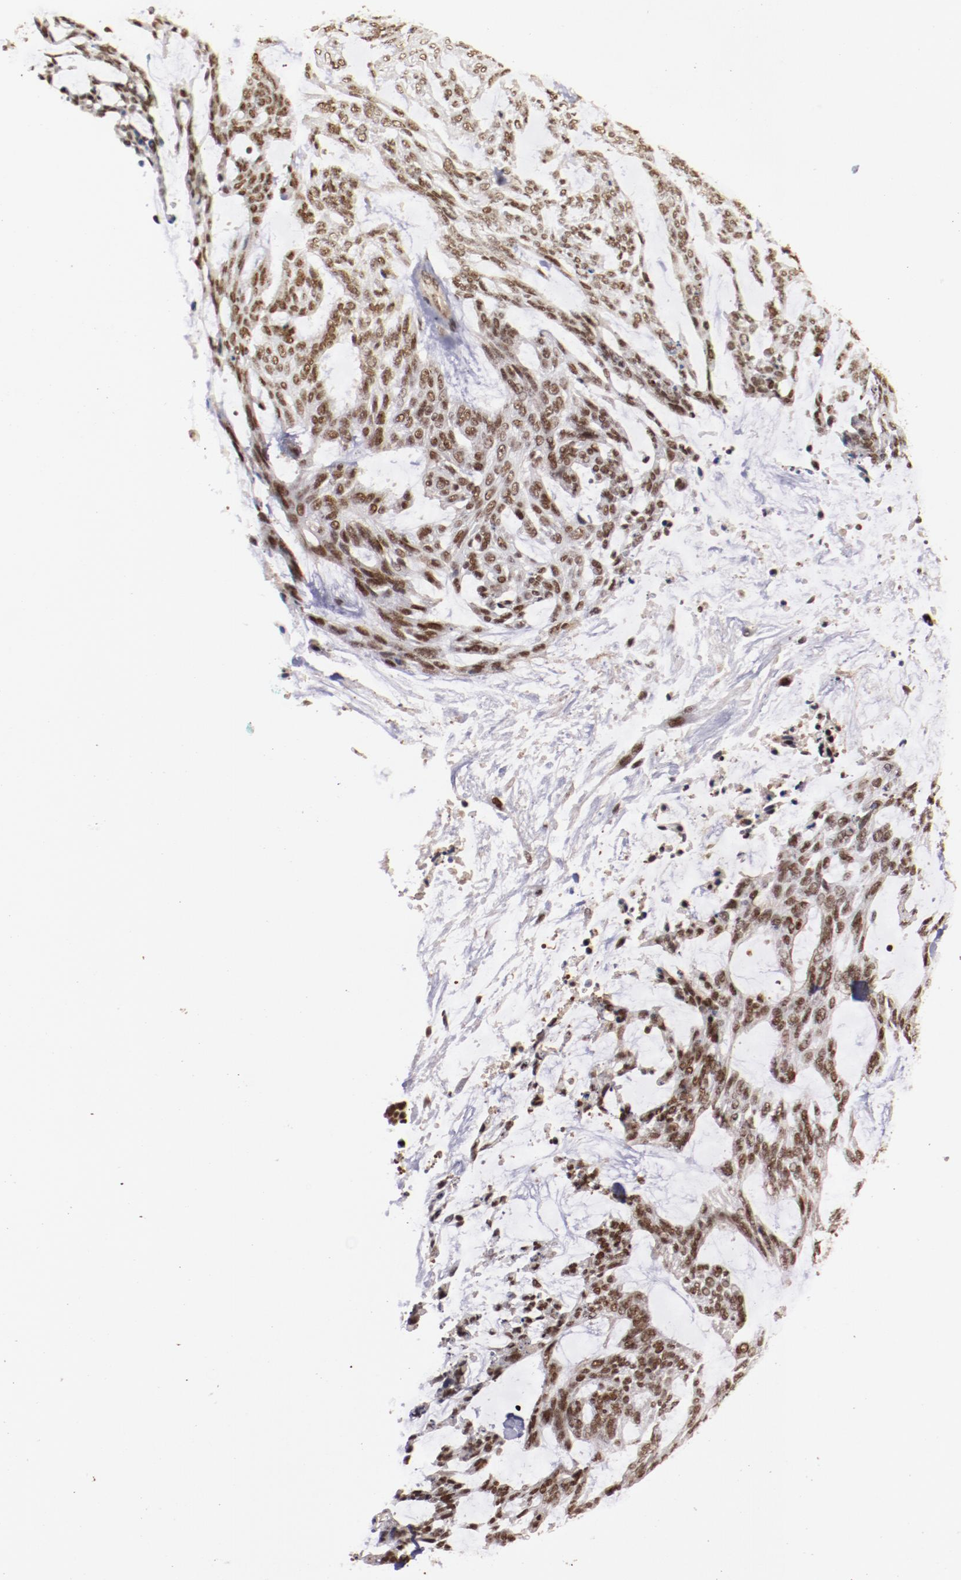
{"staining": {"intensity": "moderate", "quantity": ">75%", "location": "nuclear"}, "tissue": "skin cancer", "cell_type": "Tumor cells", "image_type": "cancer", "snomed": [{"axis": "morphology", "description": "Normal tissue, NOS"}, {"axis": "morphology", "description": "Basal cell carcinoma"}, {"axis": "topography", "description": "Skin"}], "caption": "DAB immunohistochemical staining of skin cancer (basal cell carcinoma) demonstrates moderate nuclear protein expression in approximately >75% of tumor cells.", "gene": "STAG2", "patient": {"sex": "female", "age": 71}}